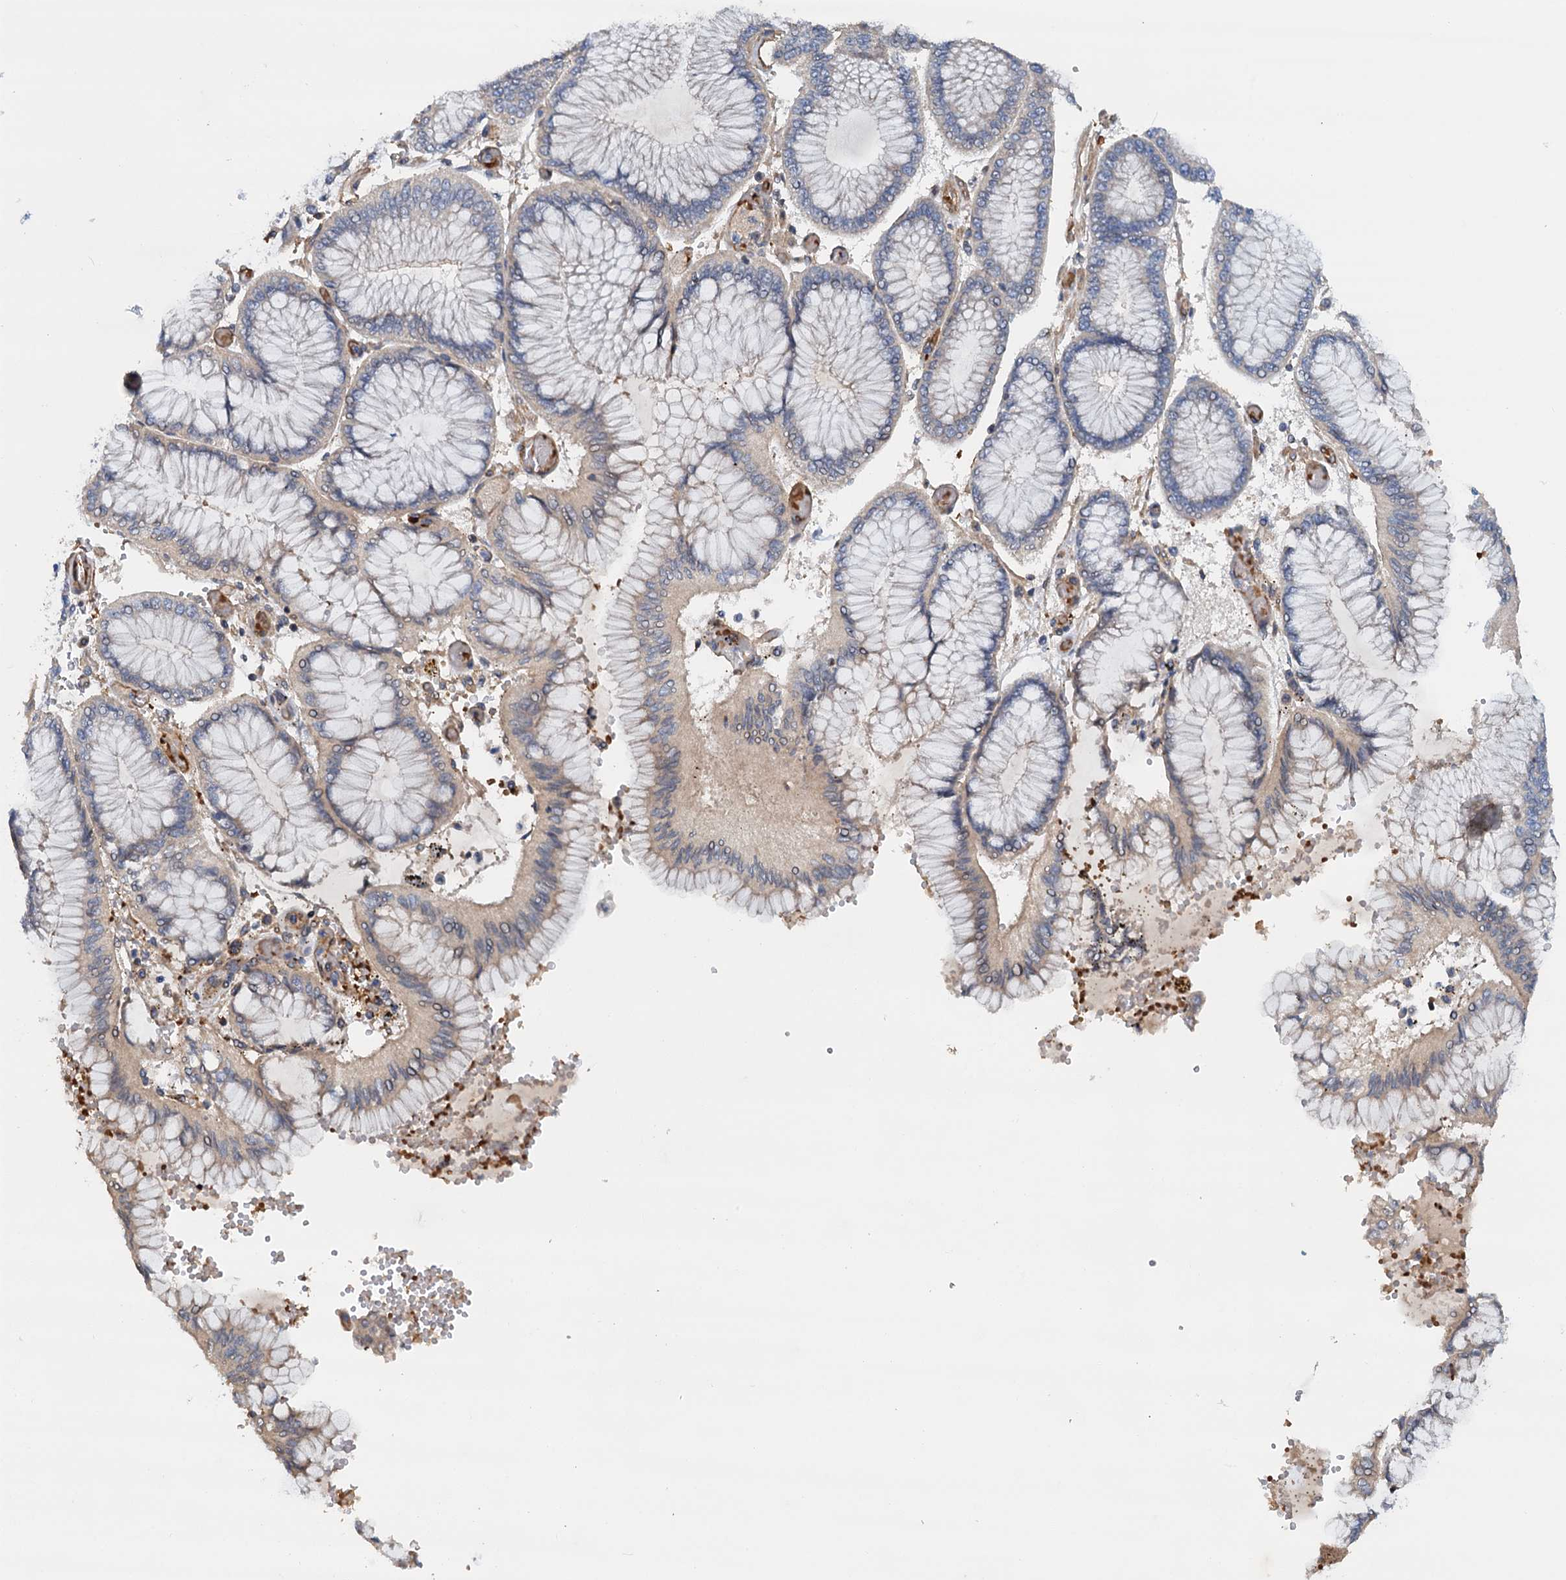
{"staining": {"intensity": "weak", "quantity": "<25%", "location": "cytoplasmic/membranous"}, "tissue": "stomach cancer", "cell_type": "Tumor cells", "image_type": "cancer", "snomed": [{"axis": "morphology", "description": "Adenocarcinoma, NOS"}, {"axis": "topography", "description": "Stomach"}], "caption": "Human stomach cancer stained for a protein using immunohistochemistry (IHC) displays no expression in tumor cells.", "gene": "ROGDI", "patient": {"sex": "male", "age": 76}}